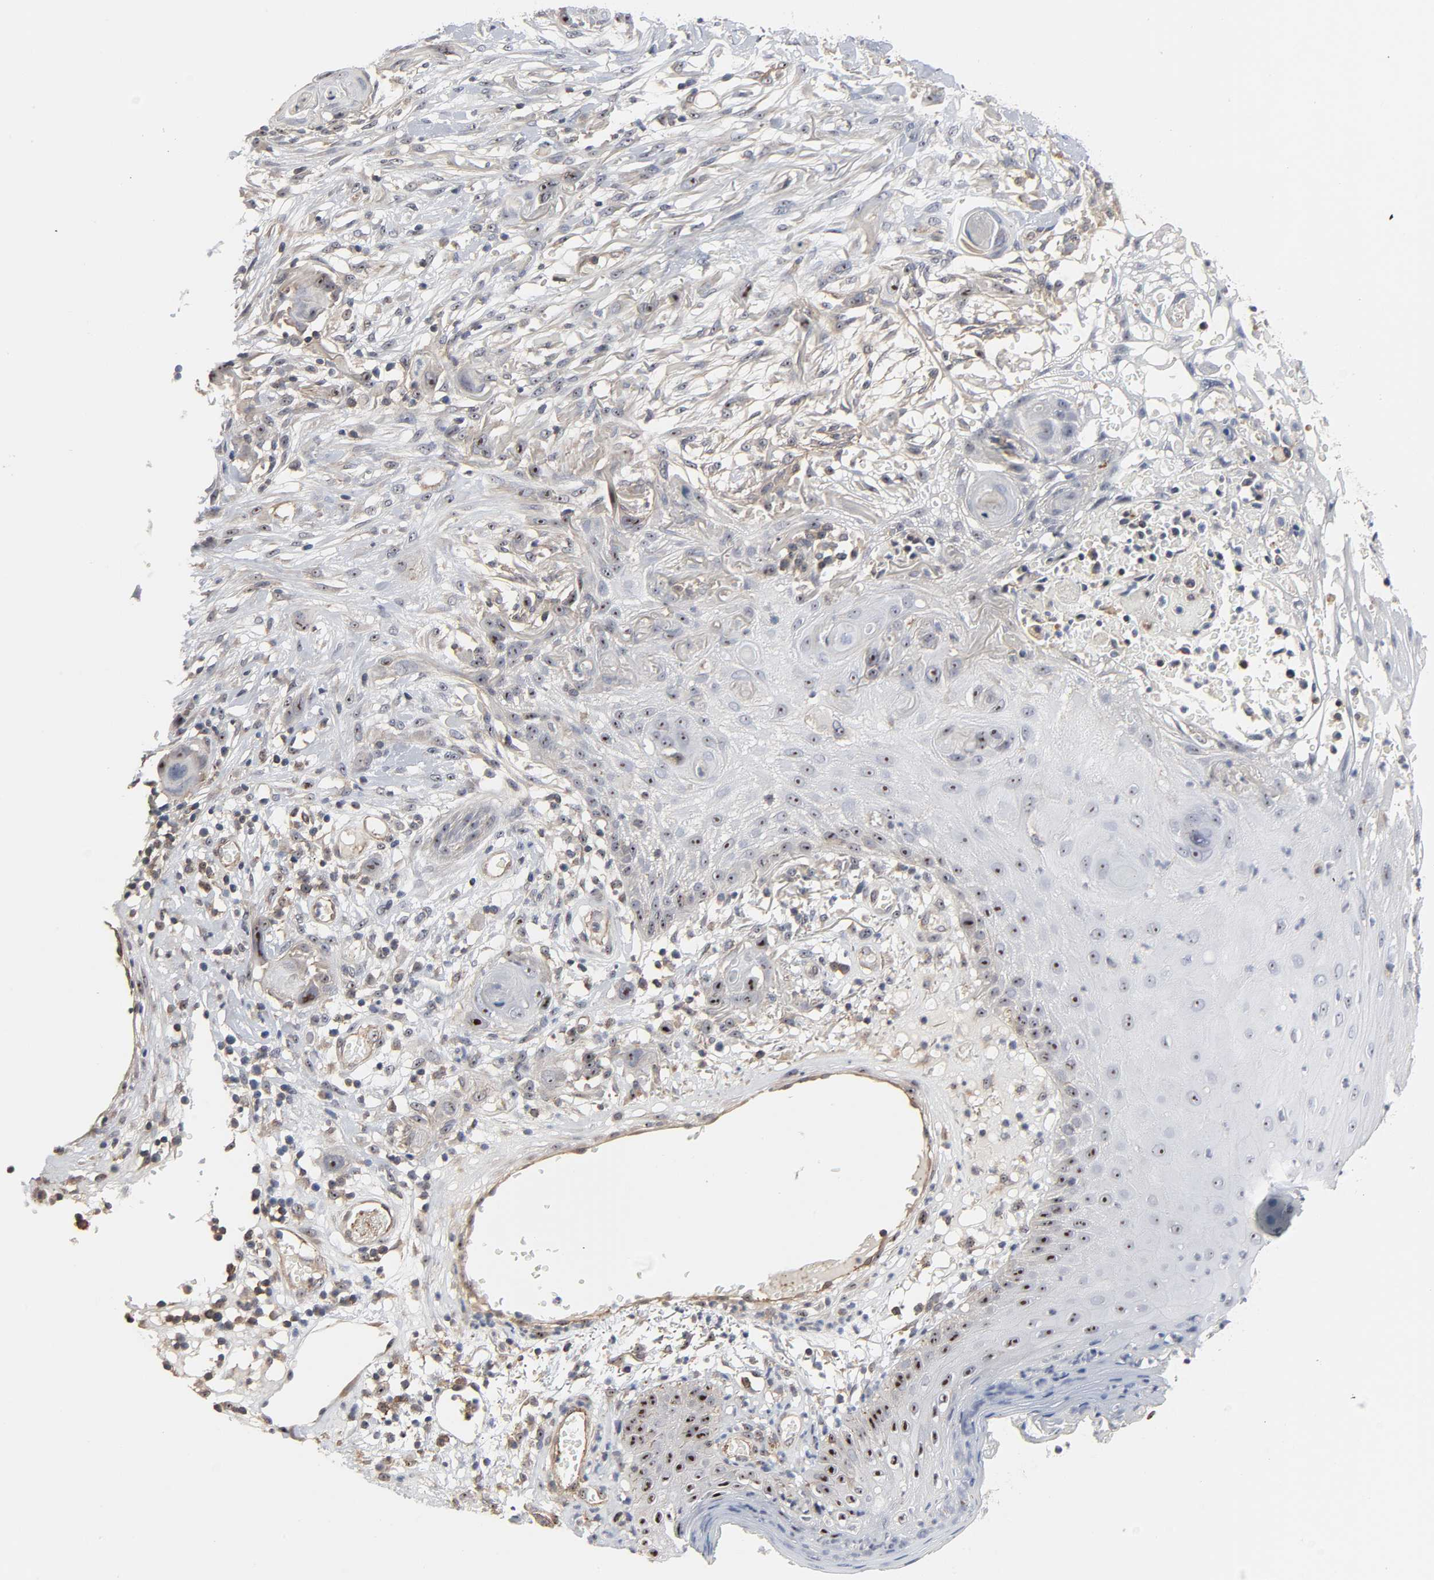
{"staining": {"intensity": "weak", "quantity": "25%-75%", "location": "cytoplasmic/membranous,nuclear"}, "tissue": "skin cancer", "cell_type": "Tumor cells", "image_type": "cancer", "snomed": [{"axis": "morphology", "description": "Normal tissue, NOS"}, {"axis": "morphology", "description": "Squamous cell carcinoma, NOS"}, {"axis": "topography", "description": "Skin"}], "caption": "Skin cancer (squamous cell carcinoma) stained with DAB (3,3'-diaminobenzidine) IHC exhibits low levels of weak cytoplasmic/membranous and nuclear positivity in about 25%-75% of tumor cells. The staining was performed using DAB to visualize the protein expression in brown, while the nuclei were stained in blue with hematoxylin (Magnification: 20x).", "gene": "DDX10", "patient": {"sex": "female", "age": 59}}